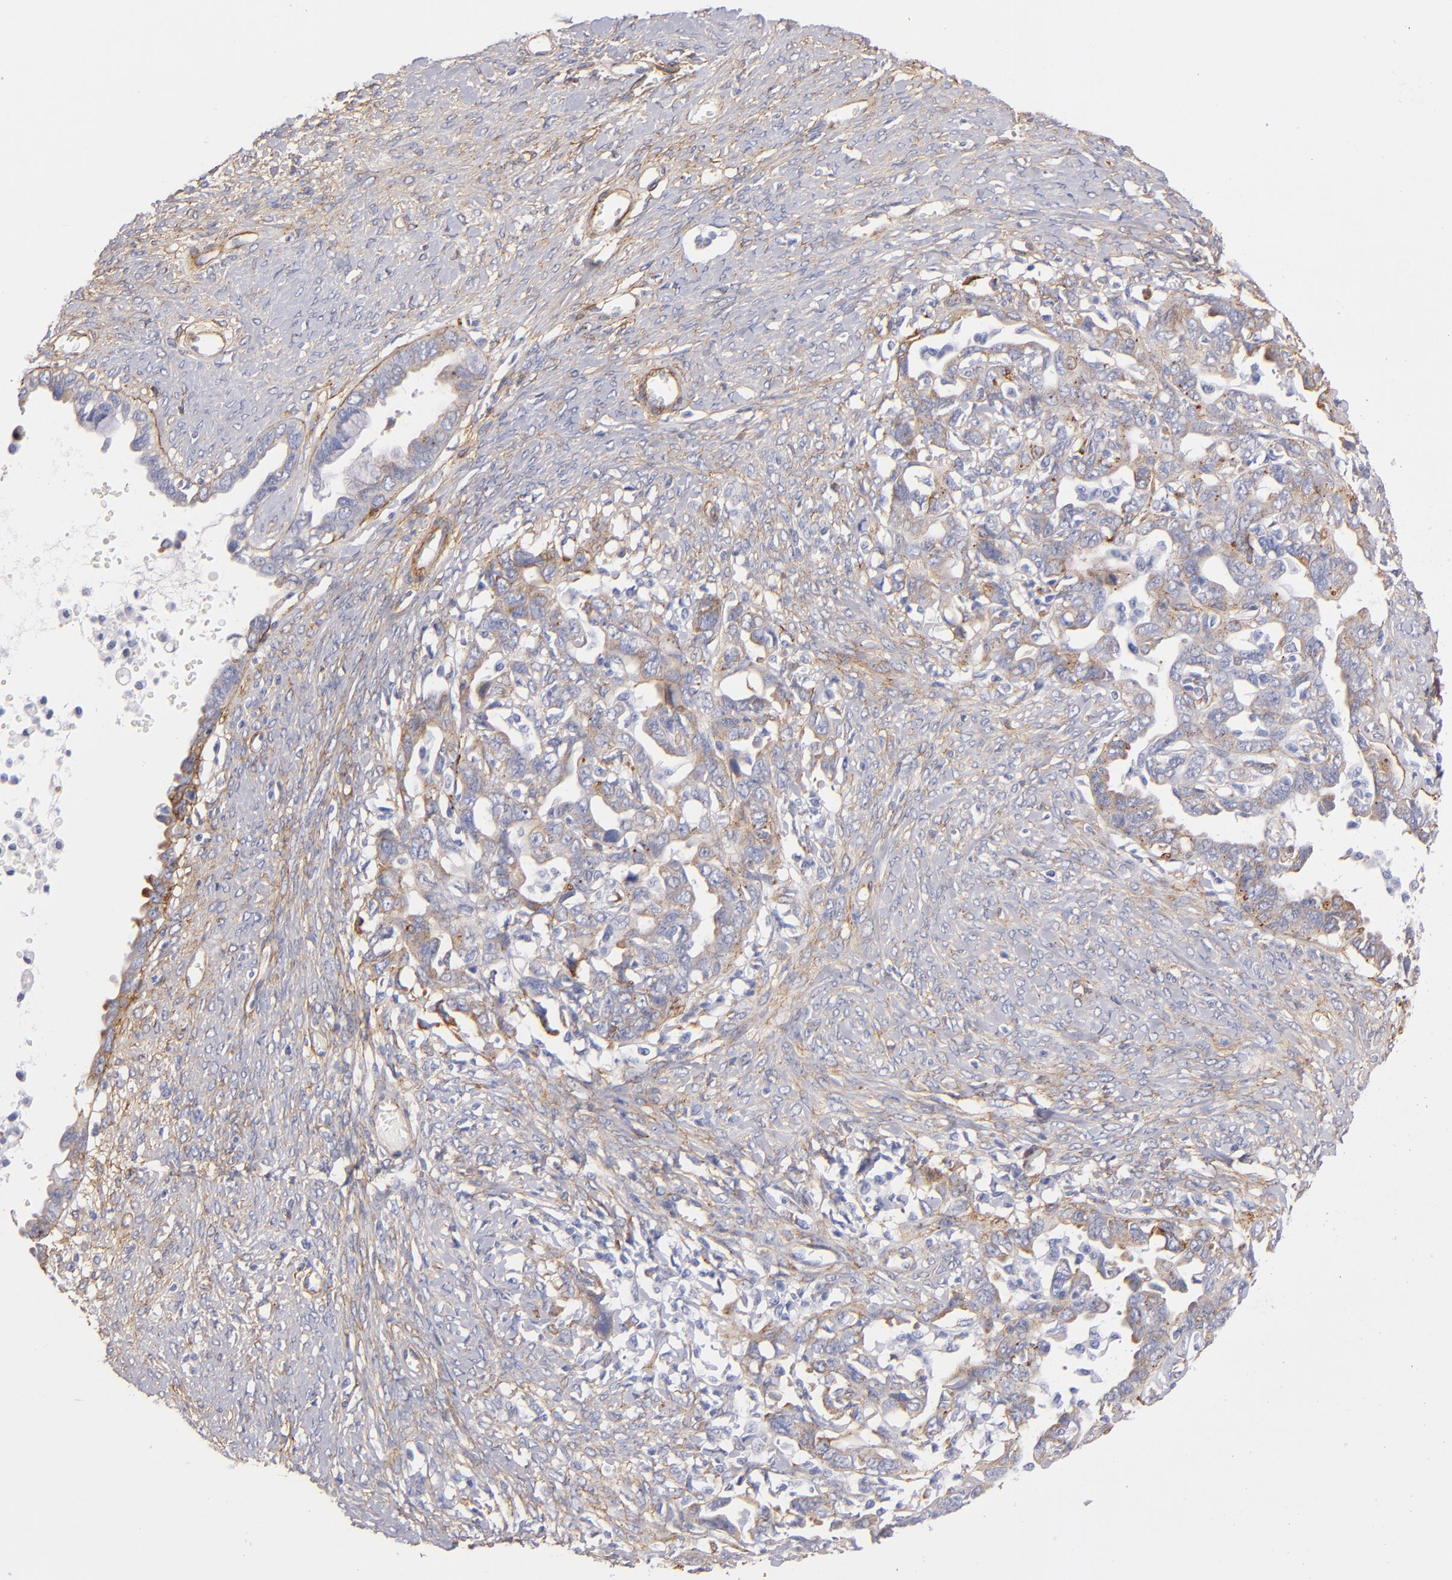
{"staining": {"intensity": "weak", "quantity": ">75%", "location": "cytoplasmic/membranous"}, "tissue": "ovarian cancer", "cell_type": "Tumor cells", "image_type": "cancer", "snomed": [{"axis": "morphology", "description": "Cystadenocarcinoma, serous, NOS"}, {"axis": "topography", "description": "Ovary"}], "caption": "Tumor cells demonstrate weak cytoplasmic/membranous positivity in approximately >75% of cells in ovarian cancer.", "gene": "LAMC1", "patient": {"sex": "female", "age": 69}}